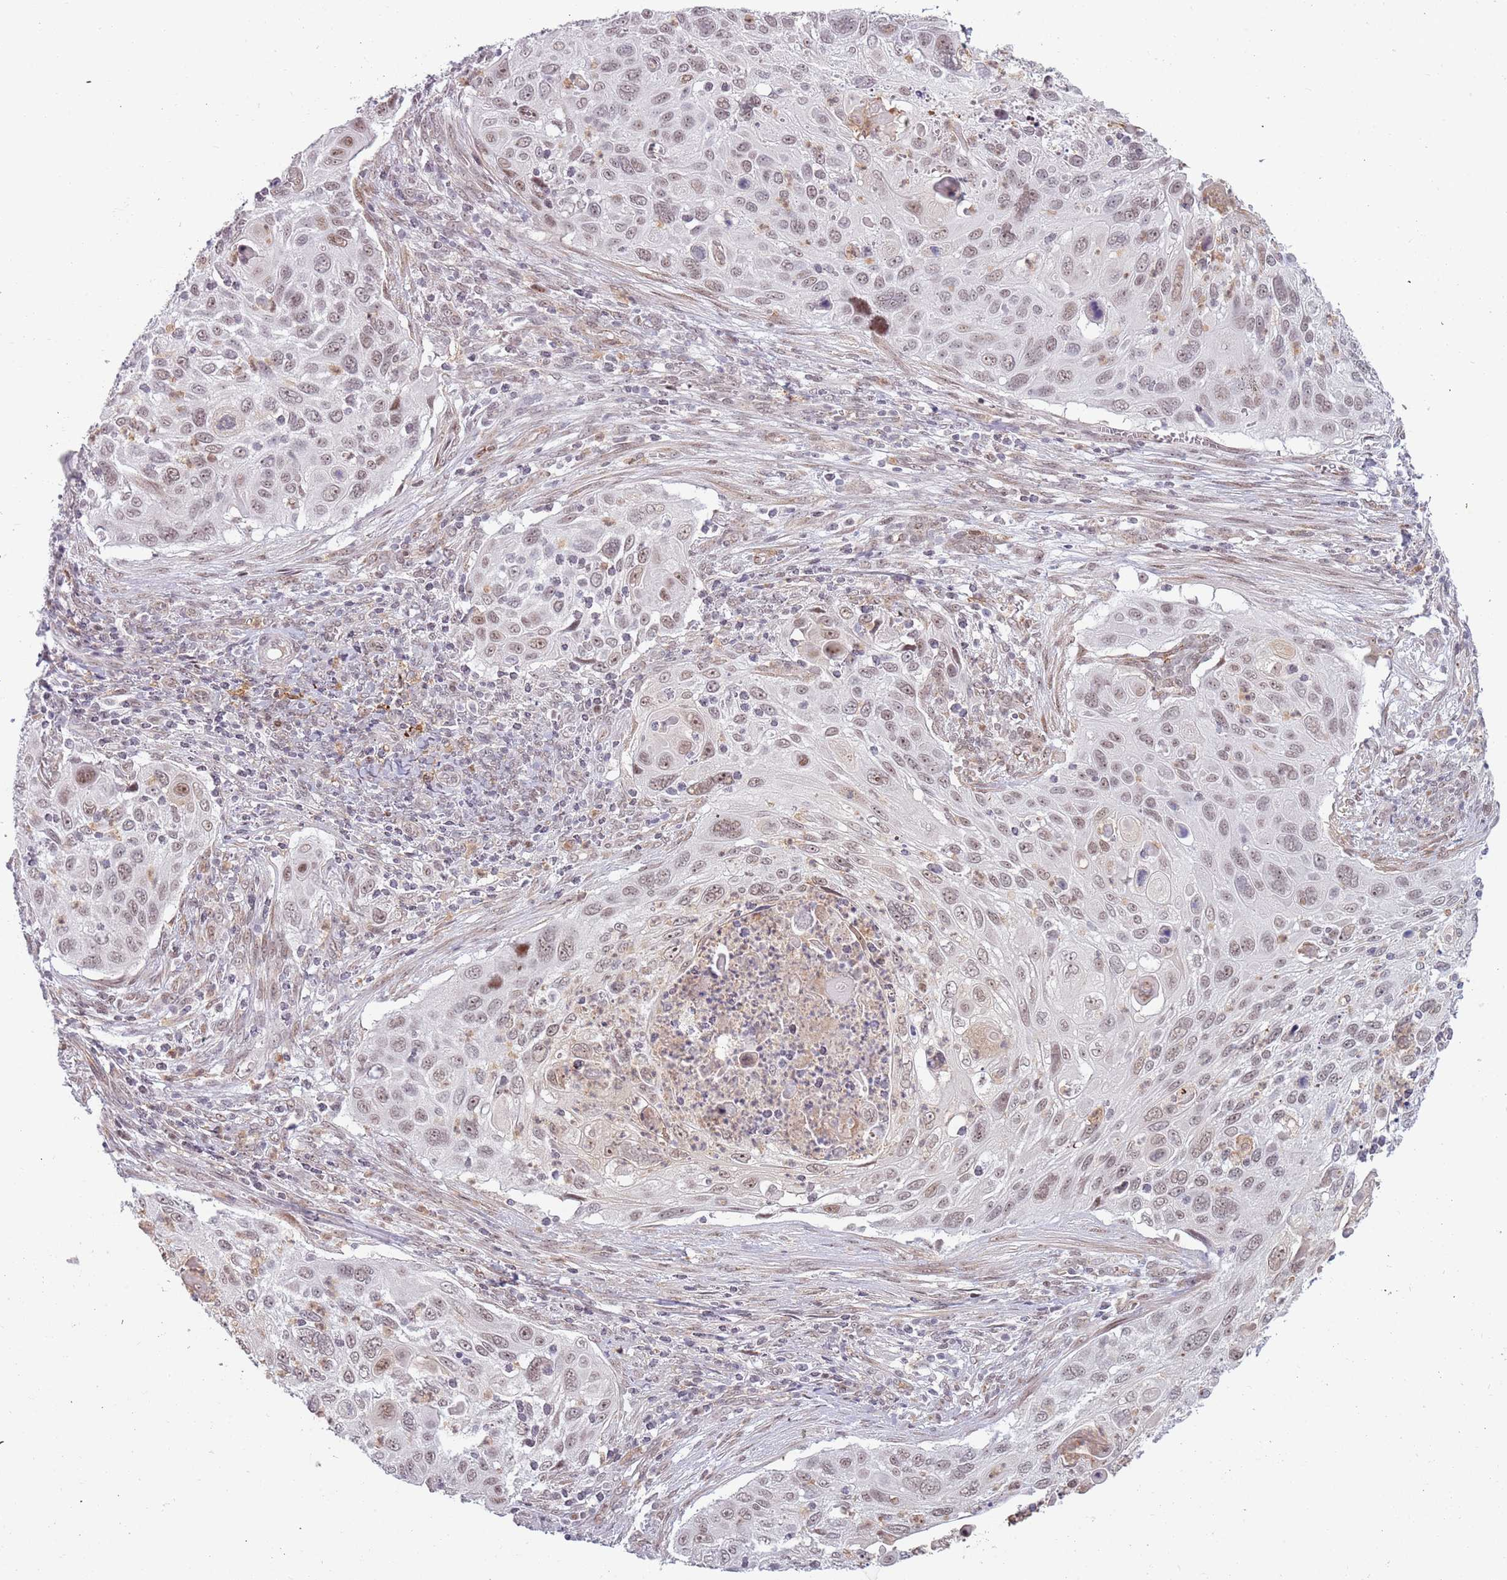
{"staining": {"intensity": "weak", "quantity": "25%-75%", "location": "nuclear"}, "tissue": "cervical cancer", "cell_type": "Tumor cells", "image_type": "cancer", "snomed": [{"axis": "morphology", "description": "Squamous cell carcinoma, NOS"}, {"axis": "topography", "description": "Cervix"}], "caption": "A histopathology image showing weak nuclear staining in approximately 25%-75% of tumor cells in cervical cancer (squamous cell carcinoma), as visualized by brown immunohistochemical staining.", "gene": "REXO4", "patient": {"sex": "female", "age": 70}}